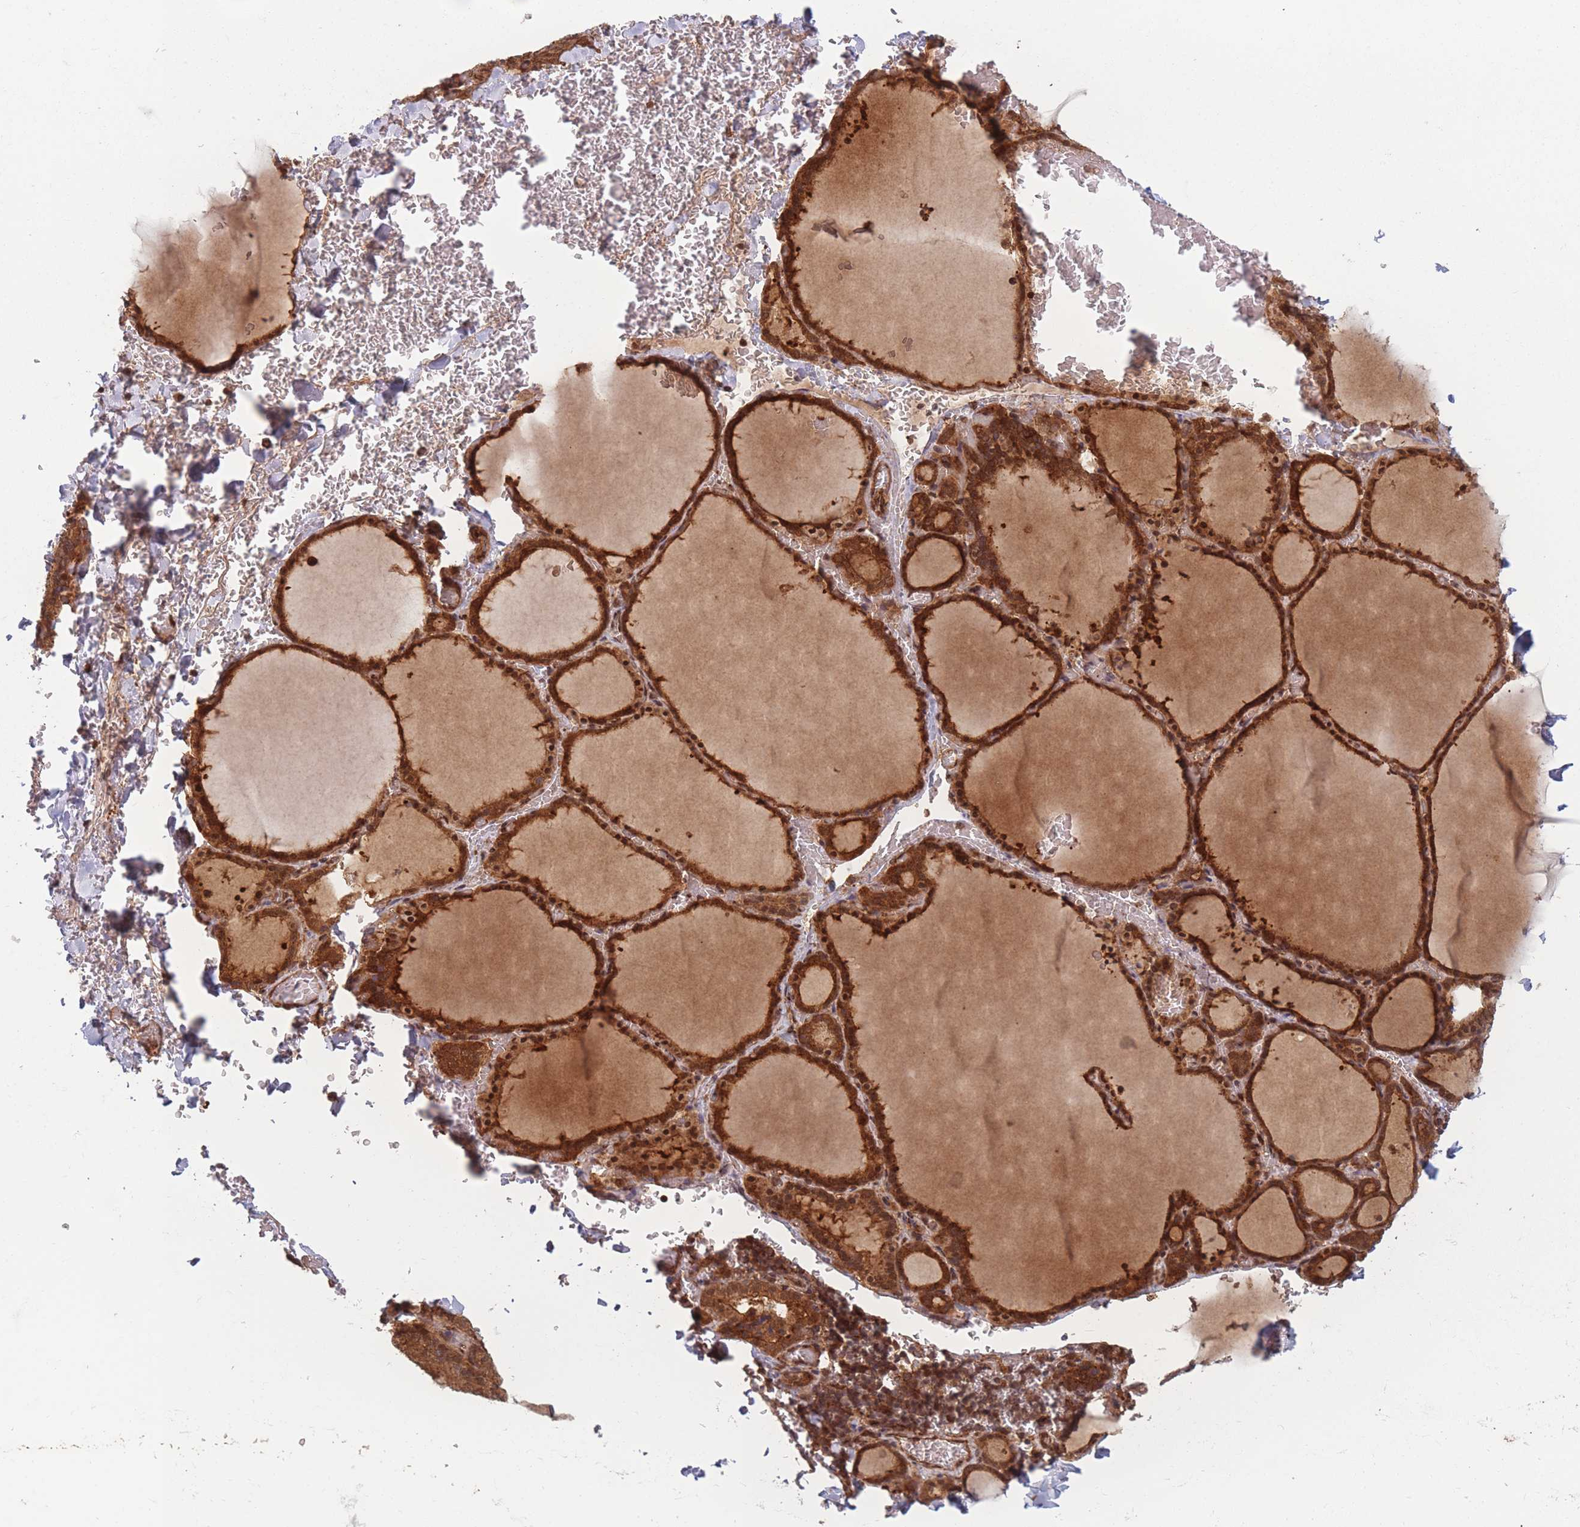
{"staining": {"intensity": "strong", "quantity": ">75%", "location": "cytoplasmic/membranous,nuclear"}, "tissue": "thyroid gland", "cell_type": "Glandular cells", "image_type": "normal", "snomed": [{"axis": "morphology", "description": "Normal tissue, NOS"}, {"axis": "topography", "description": "Thyroid gland"}], "caption": "A high amount of strong cytoplasmic/membranous,nuclear expression is seen in about >75% of glandular cells in normal thyroid gland.", "gene": "PODXL2", "patient": {"sex": "female", "age": 39}}